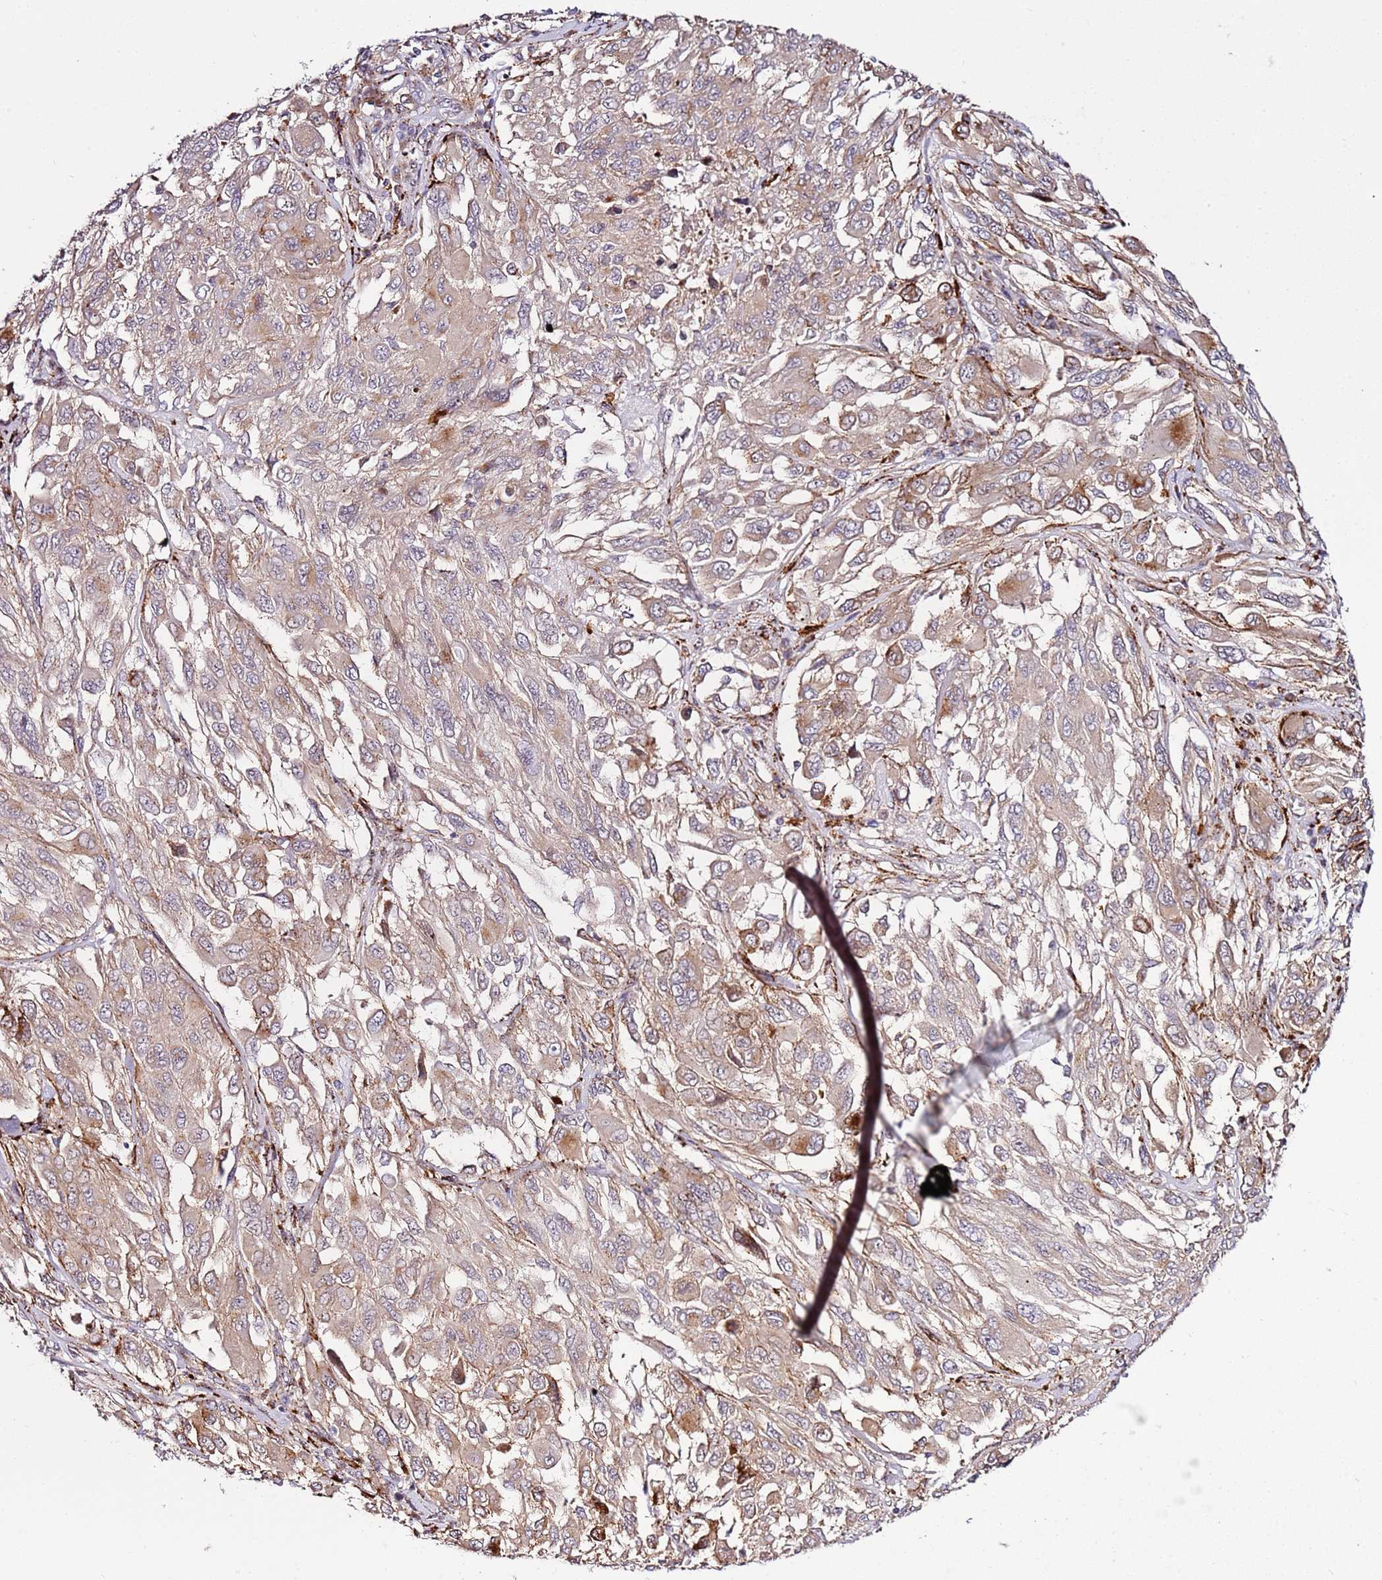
{"staining": {"intensity": "moderate", "quantity": ">75%", "location": "cytoplasmic/membranous"}, "tissue": "melanoma", "cell_type": "Tumor cells", "image_type": "cancer", "snomed": [{"axis": "morphology", "description": "Malignant melanoma, NOS"}, {"axis": "topography", "description": "Skin"}], "caption": "Human malignant melanoma stained with a brown dye exhibits moderate cytoplasmic/membranous positive positivity in approximately >75% of tumor cells.", "gene": "PVRIG", "patient": {"sex": "female", "age": 91}}